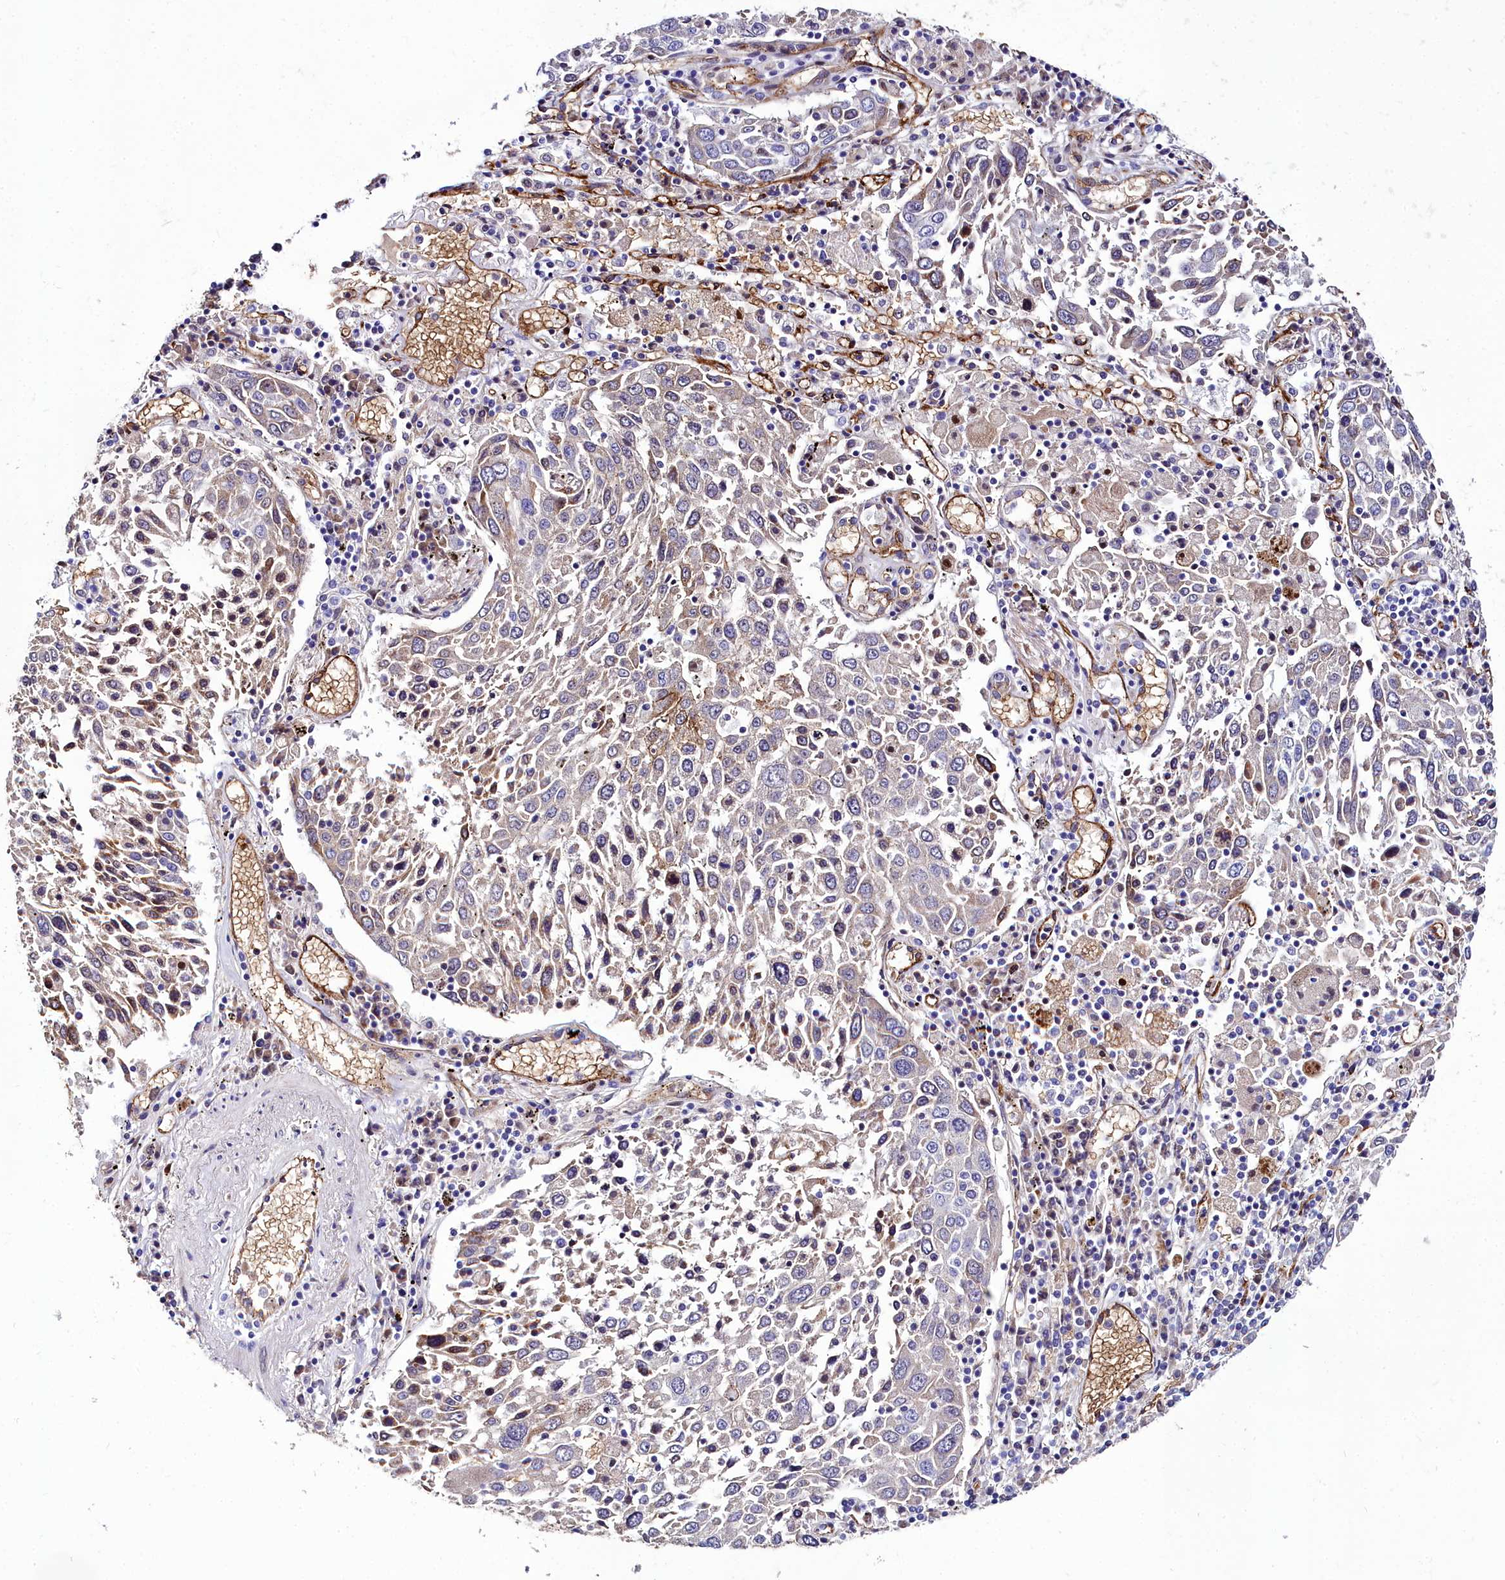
{"staining": {"intensity": "weak", "quantity": "<25%", "location": "cytoplasmic/membranous"}, "tissue": "lung cancer", "cell_type": "Tumor cells", "image_type": "cancer", "snomed": [{"axis": "morphology", "description": "Squamous cell carcinoma, NOS"}, {"axis": "topography", "description": "Lung"}], "caption": "Immunohistochemical staining of human lung cancer demonstrates no significant expression in tumor cells. Brightfield microscopy of immunohistochemistry (IHC) stained with DAB (3,3'-diaminobenzidine) (brown) and hematoxylin (blue), captured at high magnification.", "gene": "CYP4F11", "patient": {"sex": "male", "age": 65}}